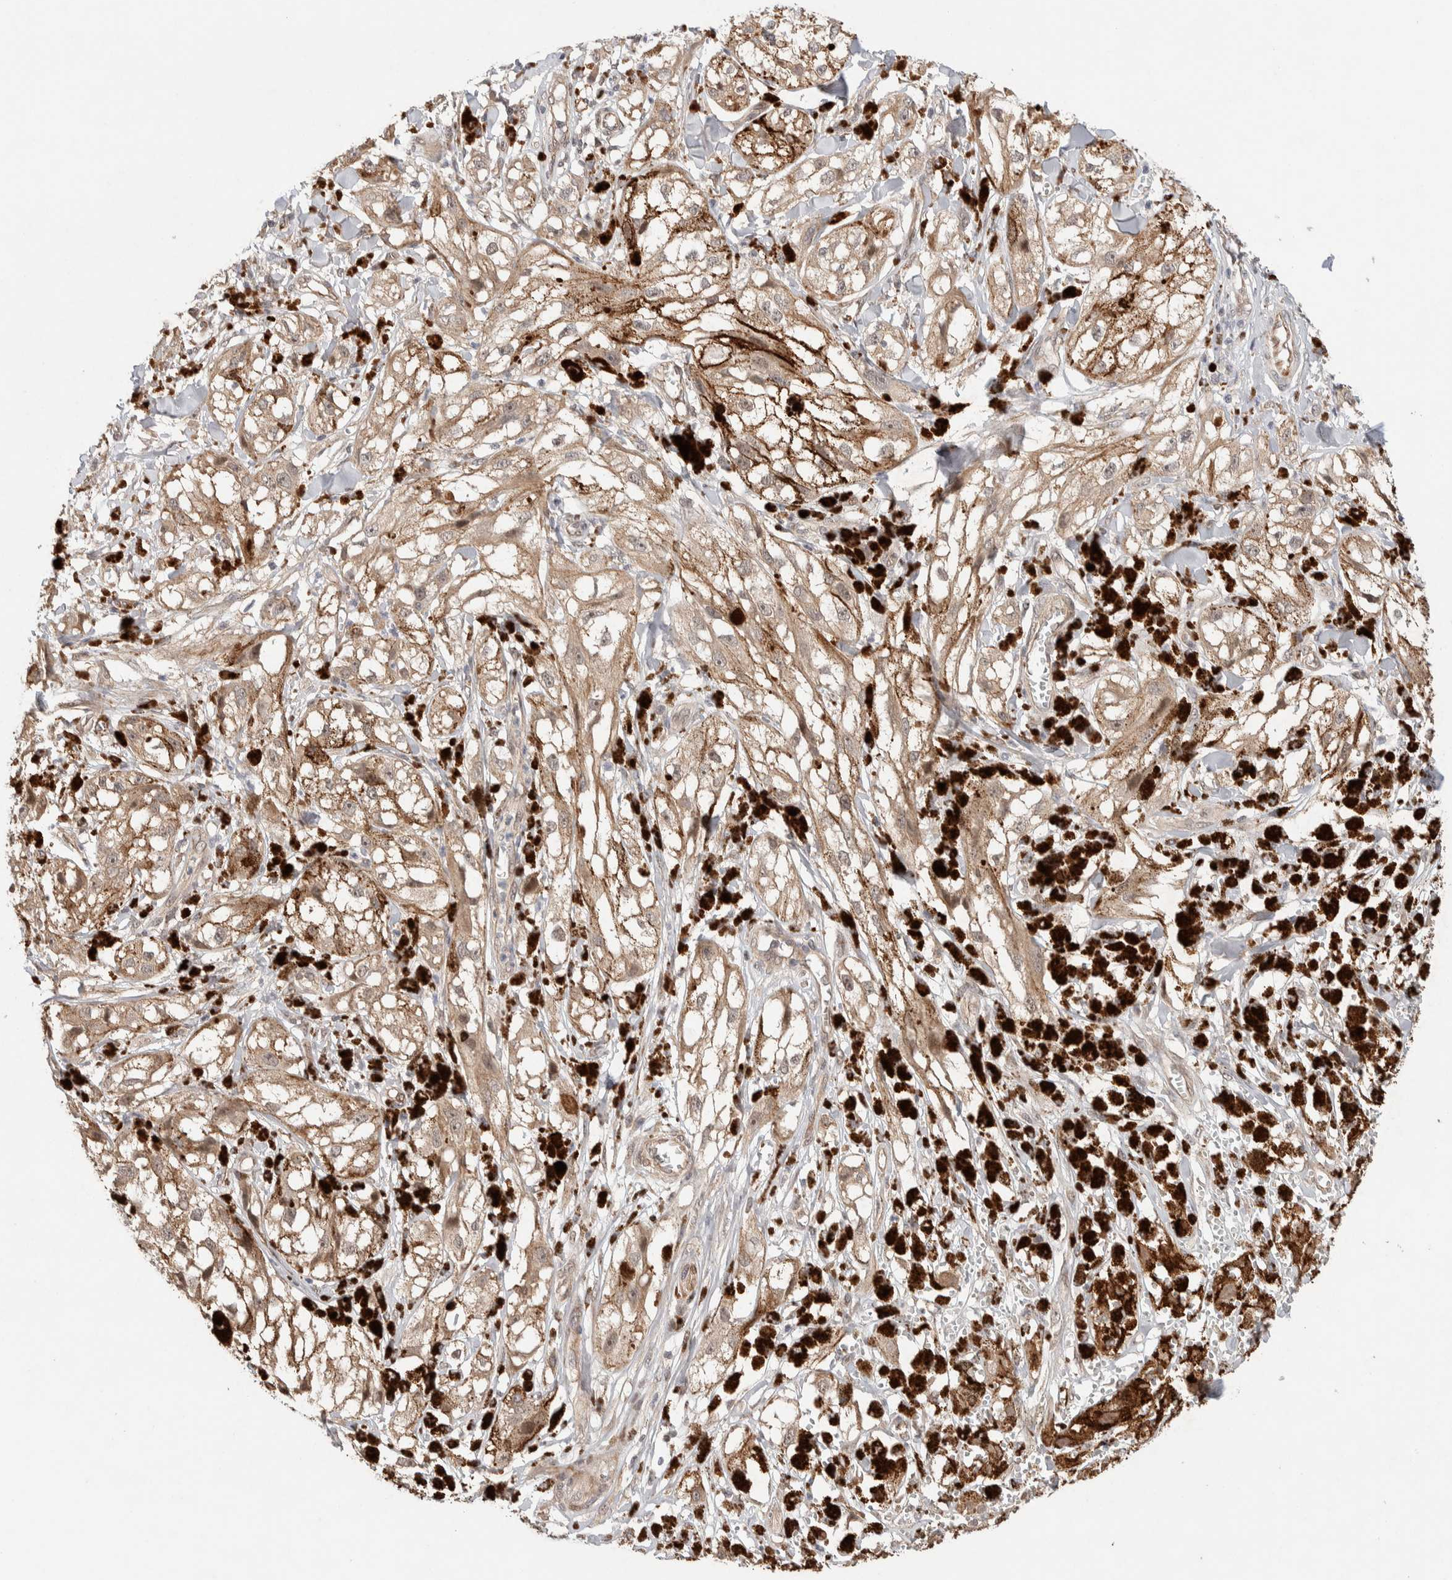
{"staining": {"intensity": "moderate", "quantity": ">75%", "location": "cytoplasmic/membranous"}, "tissue": "melanoma", "cell_type": "Tumor cells", "image_type": "cancer", "snomed": [{"axis": "morphology", "description": "Malignant melanoma, NOS"}, {"axis": "topography", "description": "Skin"}], "caption": "Immunohistochemistry (DAB (3,3'-diaminobenzidine)) staining of melanoma reveals moderate cytoplasmic/membranous protein positivity in approximately >75% of tumor cells. The staining is performed using DAB (3,3'-diaminobenzidine) brown chromogen to label protein expression. The nuclei are counter-stained blue using hematoxylin.", "gene": "PRDM15", "patient": {"sex": "male", "age": 88}}